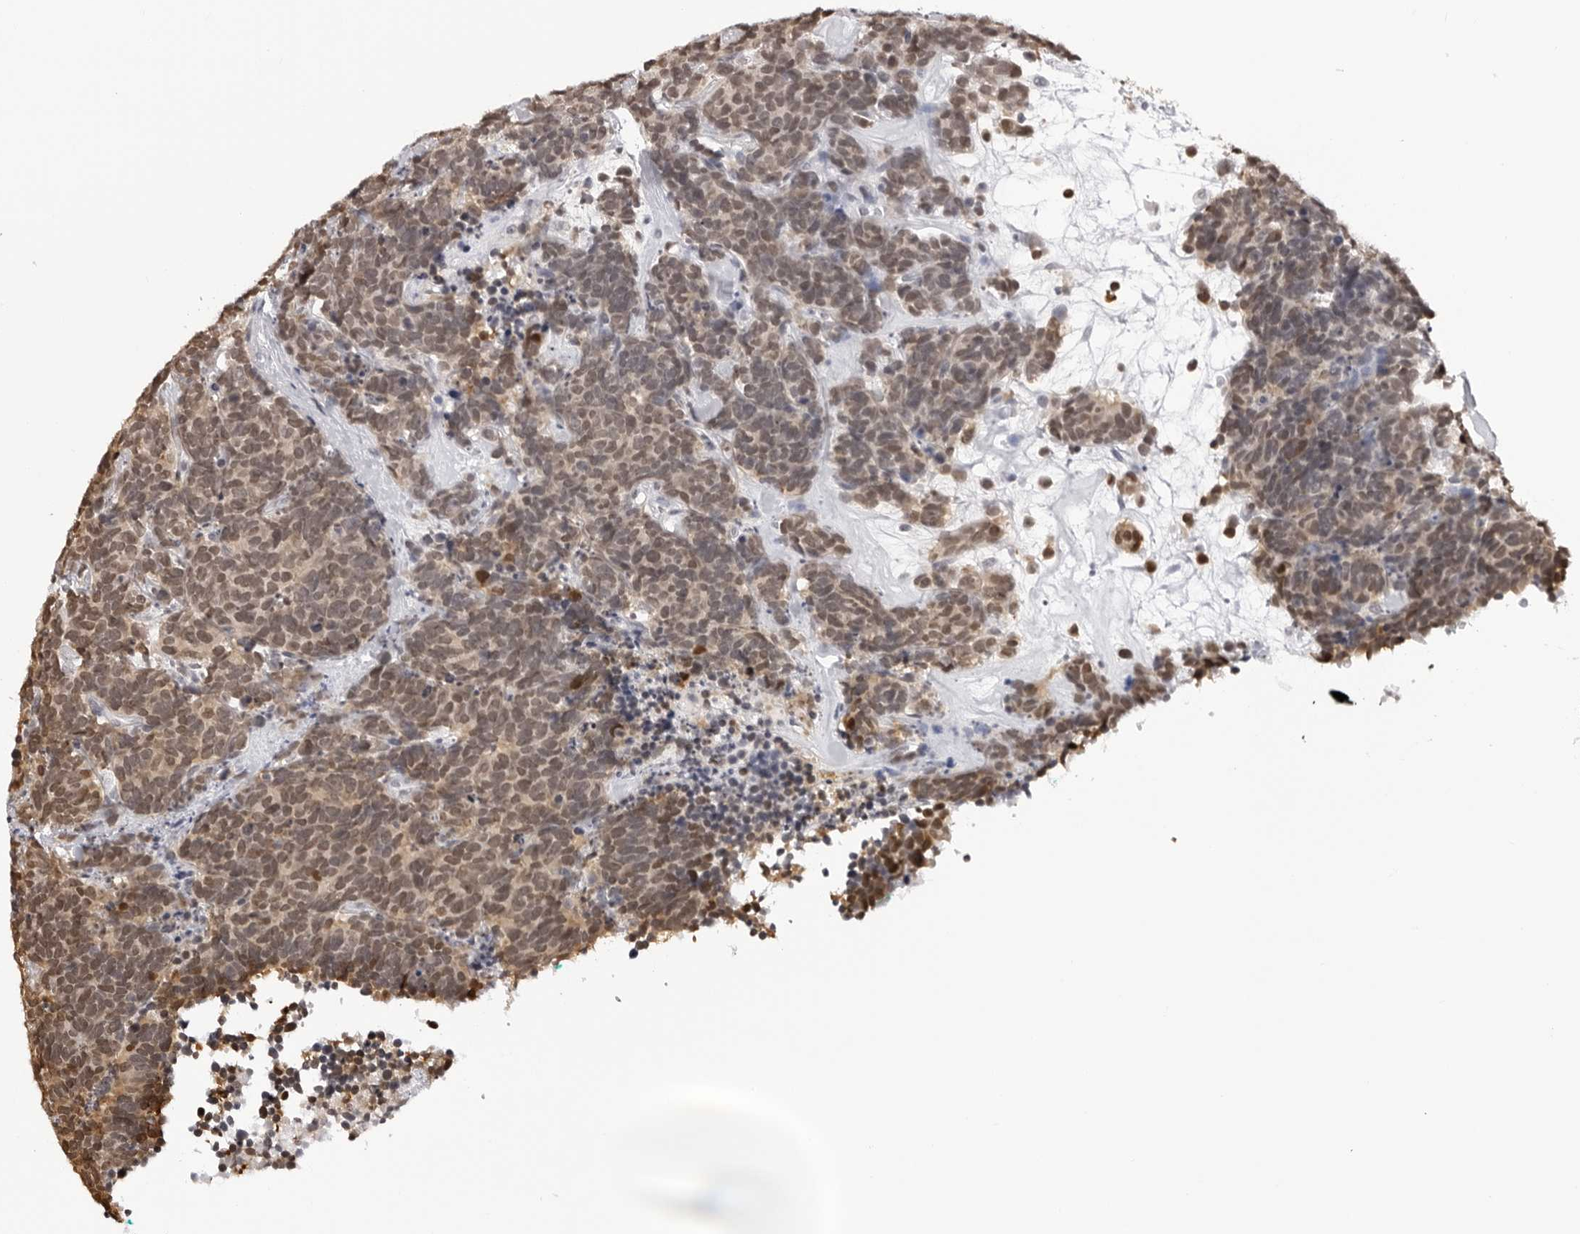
{"staining": {"intensity": "moderate", "quantity": ">75%", "location": "cytoplasmic/membranous,nuclear"}, "tissue": "carcinoid", "cell_type": "Tumor cells", "image_type": "cancer", "snomed": [{"axis": "morphology", "description": "Carcinoma, NOS"}, {"axis": "morphology", "description": "Carcinoid, malignant, NOS"}, {"axis": "topography", "description": "Urinary bladder"}], "caption": "High-magnification brightfield microscopy of carcinoid stained with DAB (3,3'-diaminobenzidine) (brown) and counterstained with hematoxylin (blue). tumor cells exhibit moderate cytoplasmic/membranous and nuclear staining is identified in about>75% of cells. (Brightfield microscopy of DAB IHC at high magnification).", "gene": "HSPA4", "patient": {"sex": "male", "age": 57}}